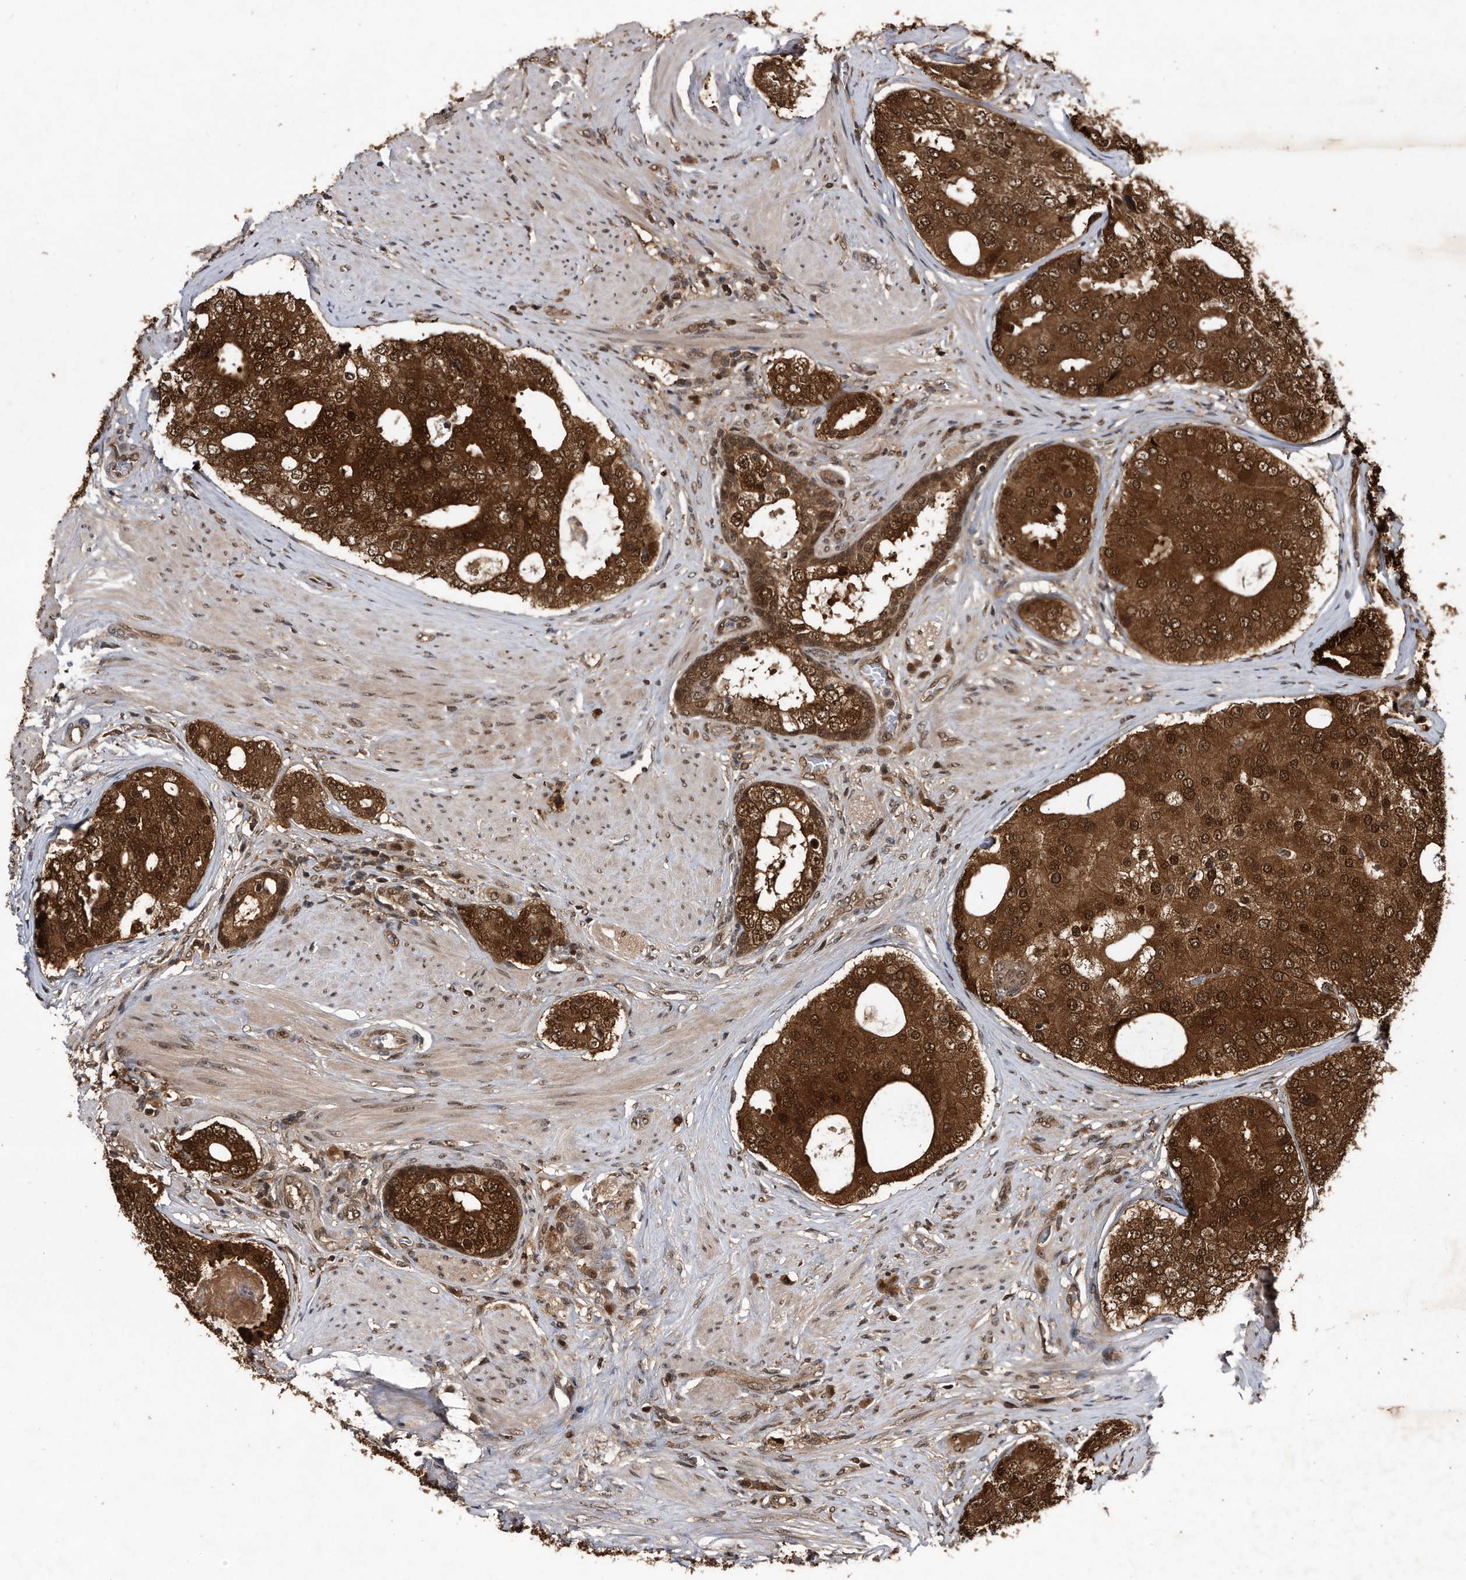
{"staining": {"intensity": "strong", "quantity": ">75%", "location": "cytoplasmic/membranous,nuclear"}, "tissue": "prostate cancer", "cell_type": "Tumor cells", "image_type": "cancer", "snomed": [{"axis": "morphology", "description": "Adenocarcinoma, High grade"}, {"axis": "topography", "description": "Prostate"}], "caption": "High-power microscopy captured an immunohistochemistry micrograph of prostate cancer (high-grade adenocarcinoma), revealing strong cytoplasmic/membranous and nuclear expression in approximately >75% of tumor cells.", "gene": "RAD23B", "patient": {"sex": "male", "age": 56}}